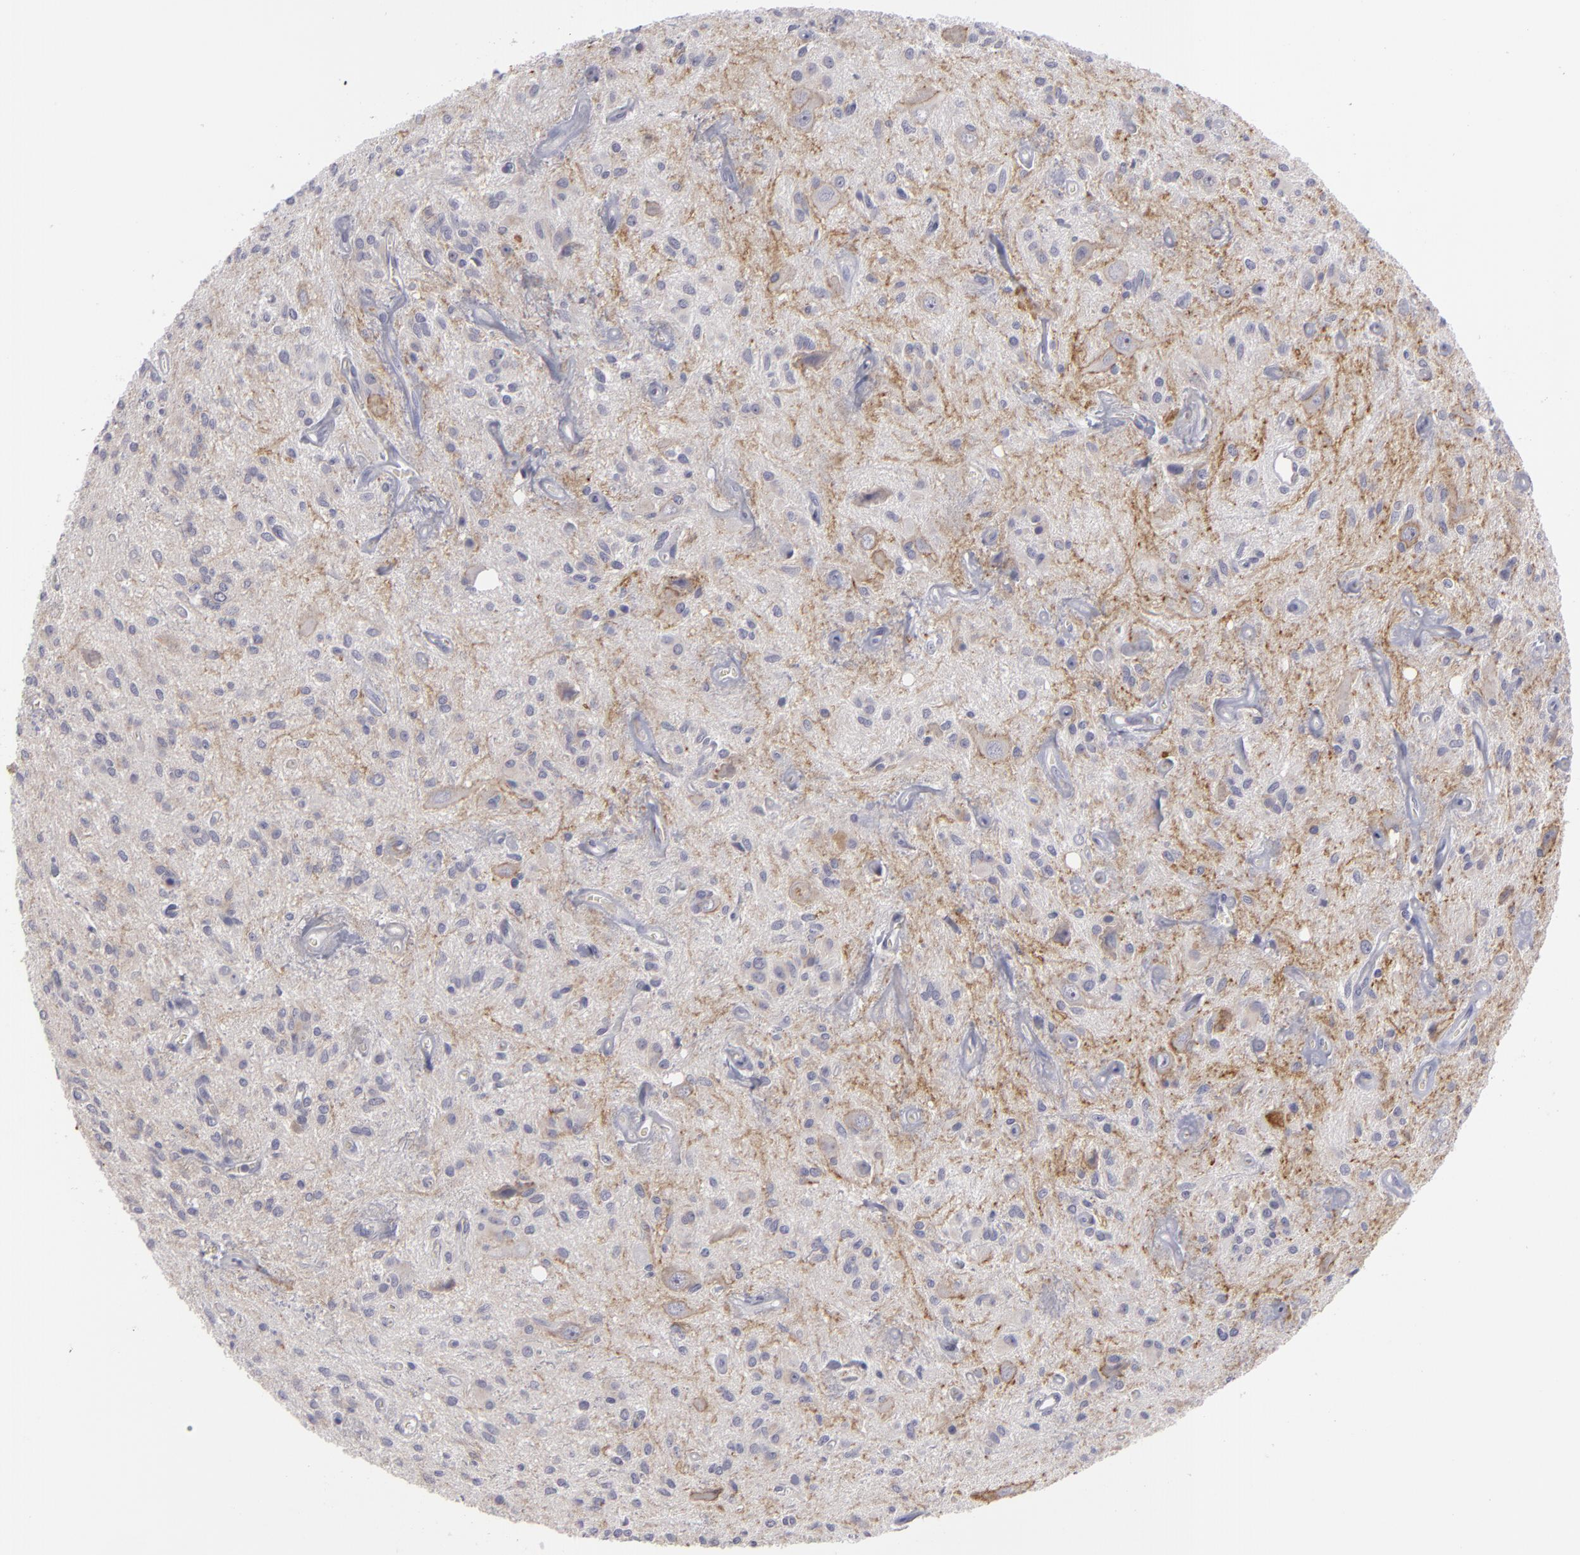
{"staining": {"intensity": "weak", "quantity": "25%-75%", "location": "cytoplasmic/membranous"}, "tissue": "glioma", "cell_type": "Tumor cells", "image_type": "cancer", "snomed": [{"axis": "morphology", "description": "Glioma, malignant, Low grade"}, {"axis": "topography", "description": "Brain"}], "caption": "Immunohistochemistry histopathology image of low-grade glioma (malignant) stained for a protein (brown), which exhibits low levels of weak cytoplasmic/membranous positivity in approximately 25%-75% of tumor cells.", "gene": "ATP2B3", "patient": {"sex": "female", "age": 15}}